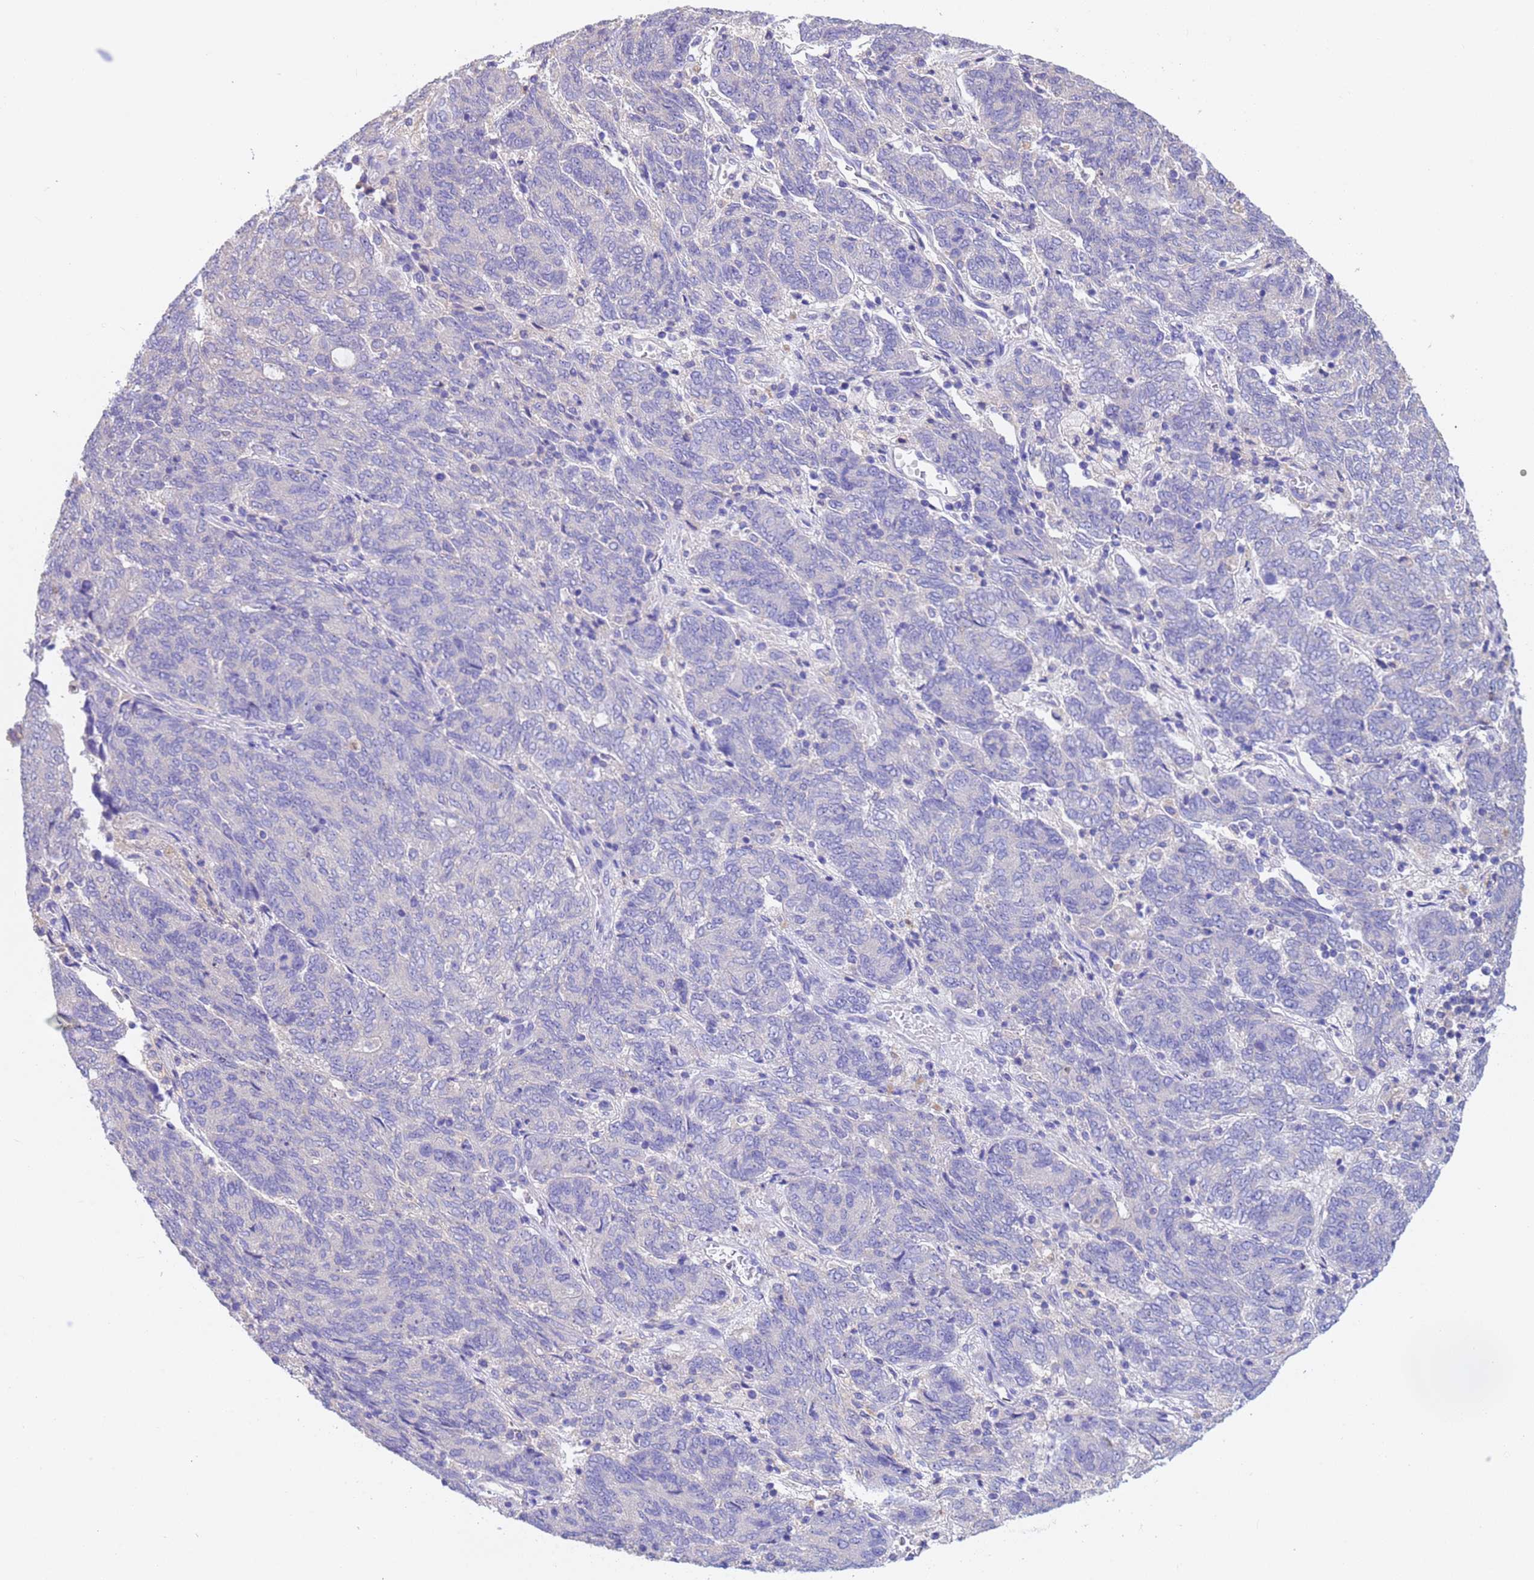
{"staining": {"intensity": "negative", "quantity": "none", "location": "none"}, "tissue": "endometrial cancer", "cell_type": "Tumor cells", "image_type": "cancer", "snomed": [{"axis": "morphology", "description": "Adenocarcinoma, NOS"}, {"axis": "topography", "description": "Endometrium"}], "caption": "Micrograph shows no significant protein expression in tumor cells of endometrial cancer.", "gene": "SRL", "patient": {"sex": "female", "age": 80}}